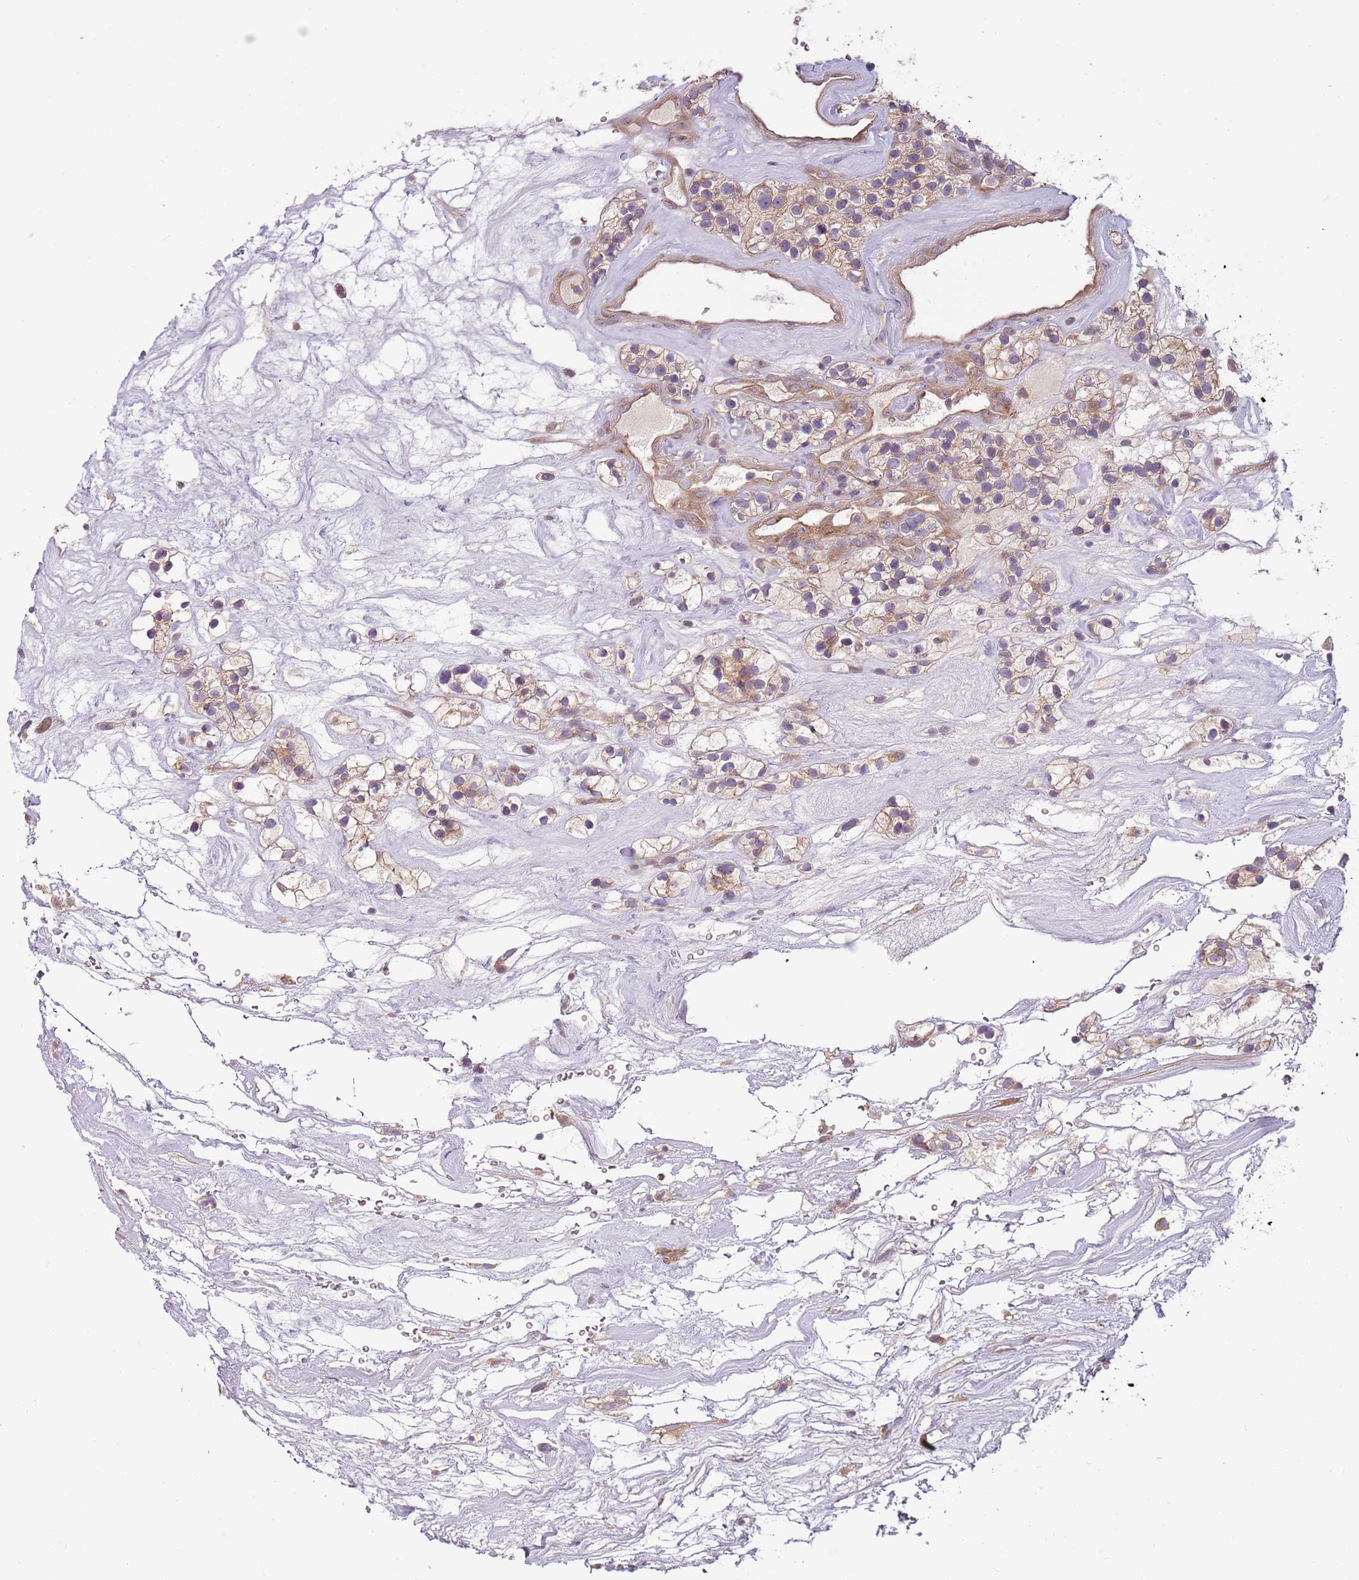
{"staining": {"intensity": "weak", "quantity": "25%-75%", "location": "cytoplasmic/membranous"}, "tissue": "renal cancer", "cell_type": "Tumor cells", "image_type": "cancer", "snomed": [{"axis": "morphology", "description": "Adenocarcinoma, NOS"}, {"axis": "topography", "description": "Kidney"}], "caption": "An image showing weak cytoplasmic/membranous positivity in approximately 25%-75% of tumor cells in renal cancer, as visualized by brown immunohistochemical staining.", "gene": "RNF128", "patient": {"sex": "female", "age": 57}}